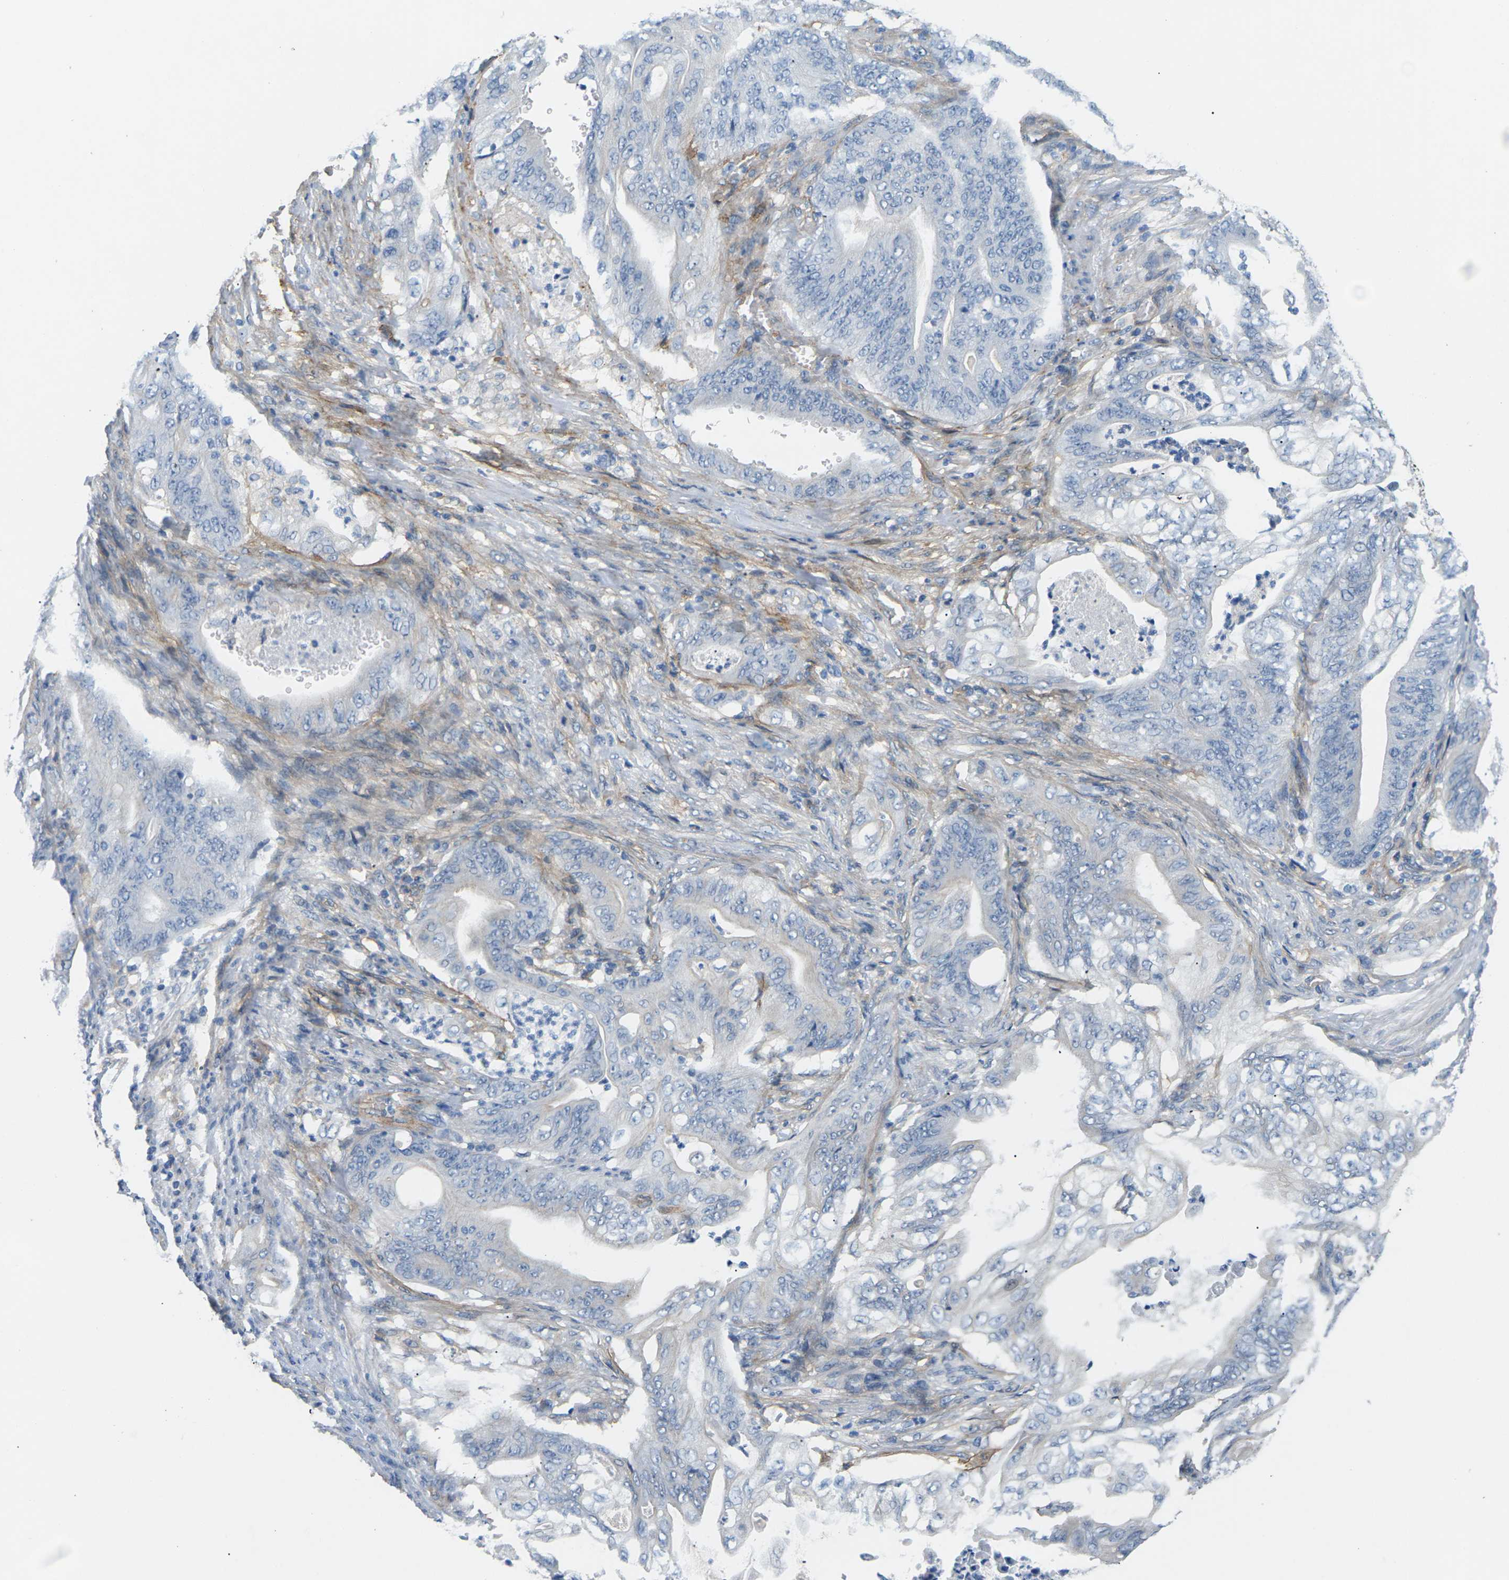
{"staining": {"intensity": "negative", "quantity": "none", "location": "none"}, "tissue": "stomach cancer", "cell_type": "Tumor cells", "image_type": "cancer", "snomed": [{"axis": "morphology", "description": "Adenocarcinoma, NOS"}, {"axis": "topography", "description": "Stomach"}], "caption": "Tumor cells show no significant positivity in stomach adenocarcinoma. Brightfield microscopy of immunohistochemistry (IHC) stained with DAB (brown) and hematoxylin (blue), captured at high magnification.", "gene": "ITGA5", "patient": {"sex": "female", "age": 73}}